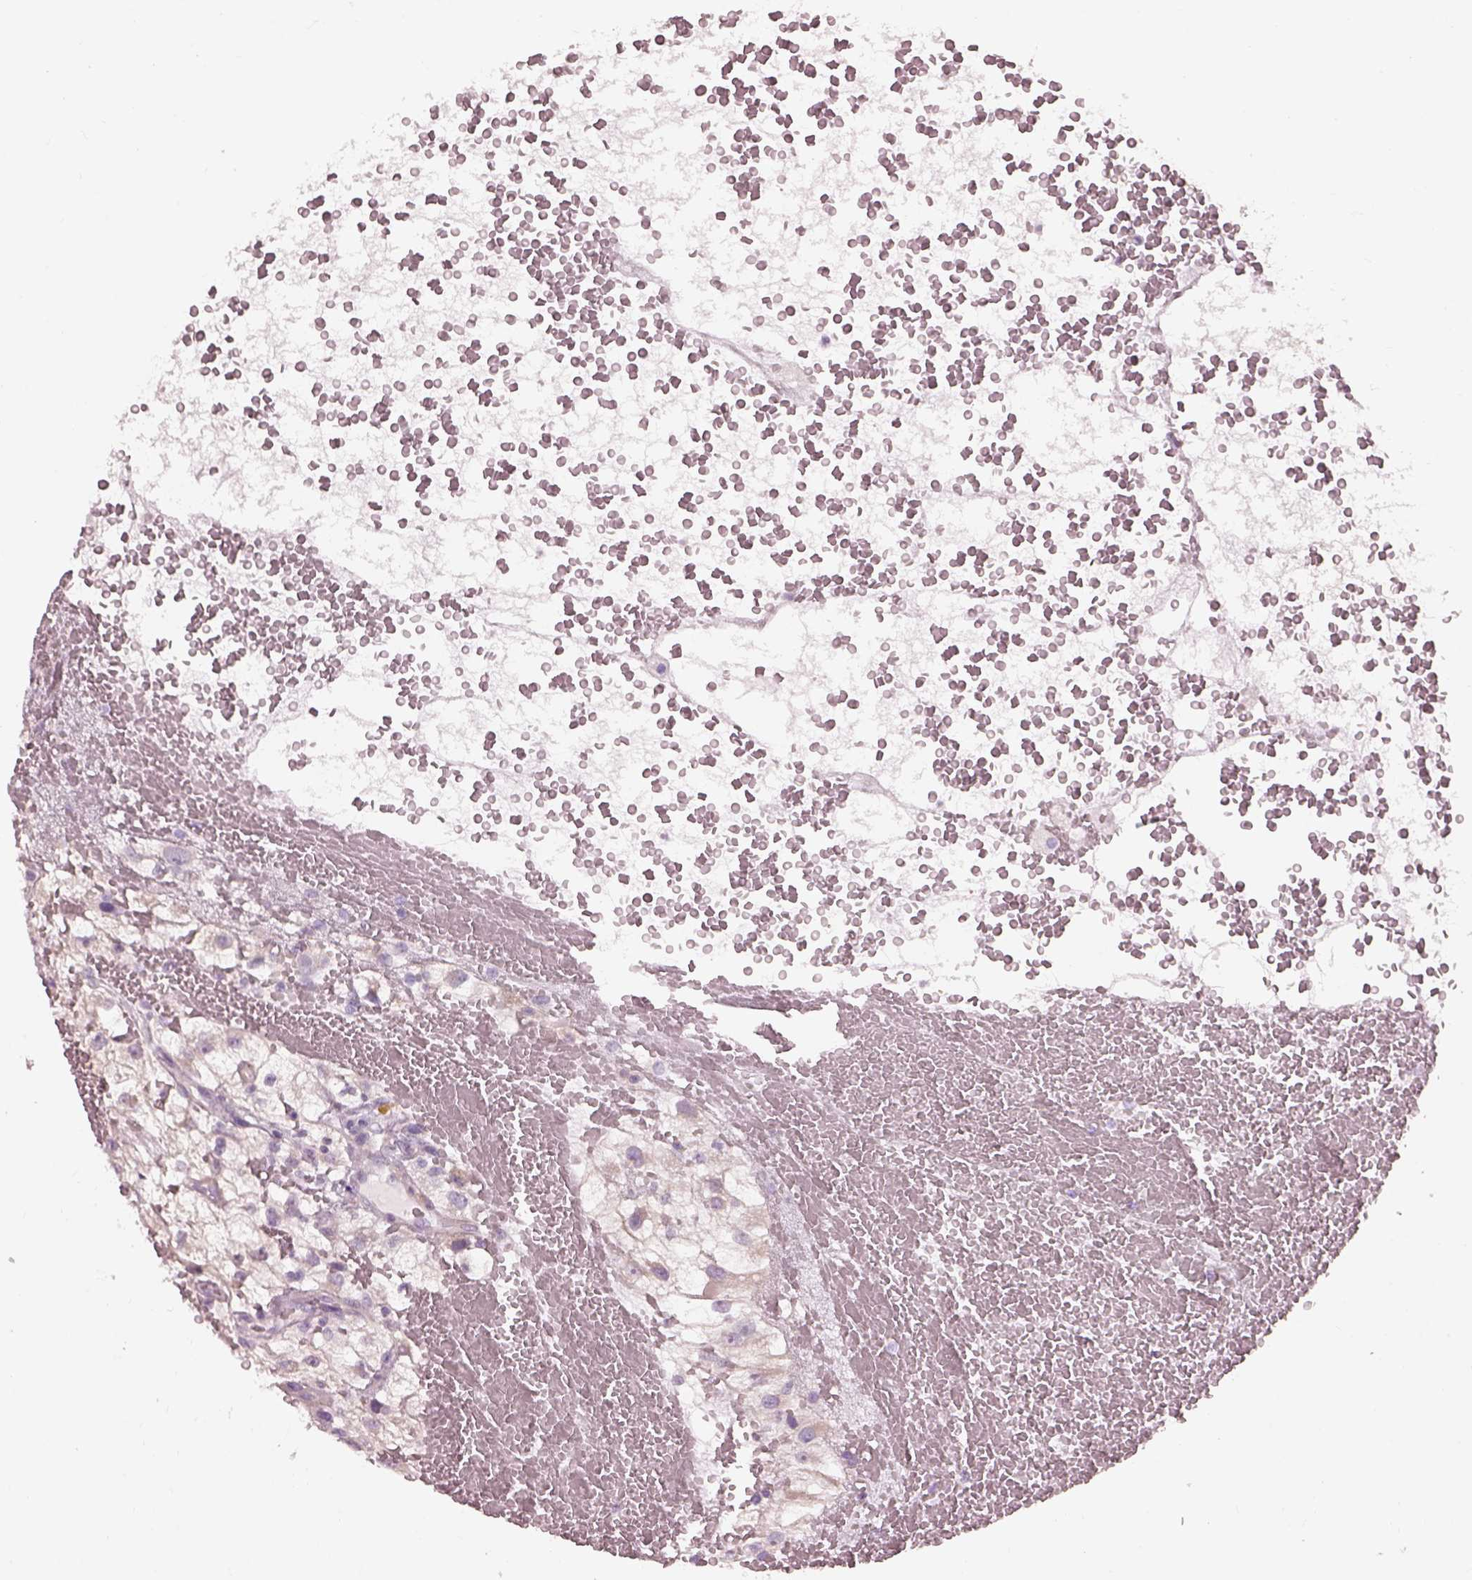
{"staining": {"intensity": "negative", "quantity": "none", "location": "none"}, "tissue": "renal cancer", "cell_type": "Tumor cells", "image_type": "cancer", "snomed": [{"axis": "morphology", "description": "Adenocarcinoma, NOS"}, {"axis": "topography", "description": "Kidney"}], "caption": "Immunohistochemistry (IHC) micrograph of human renal adenocarcinoma stained for a protein (brown), which shows no staining in tumor cells. (Immunohistochemistry (IHC), brightfield microscopy, high magnification).", "gene": "PRKCZ", "patient": {"sex": "male", "age": 59}}